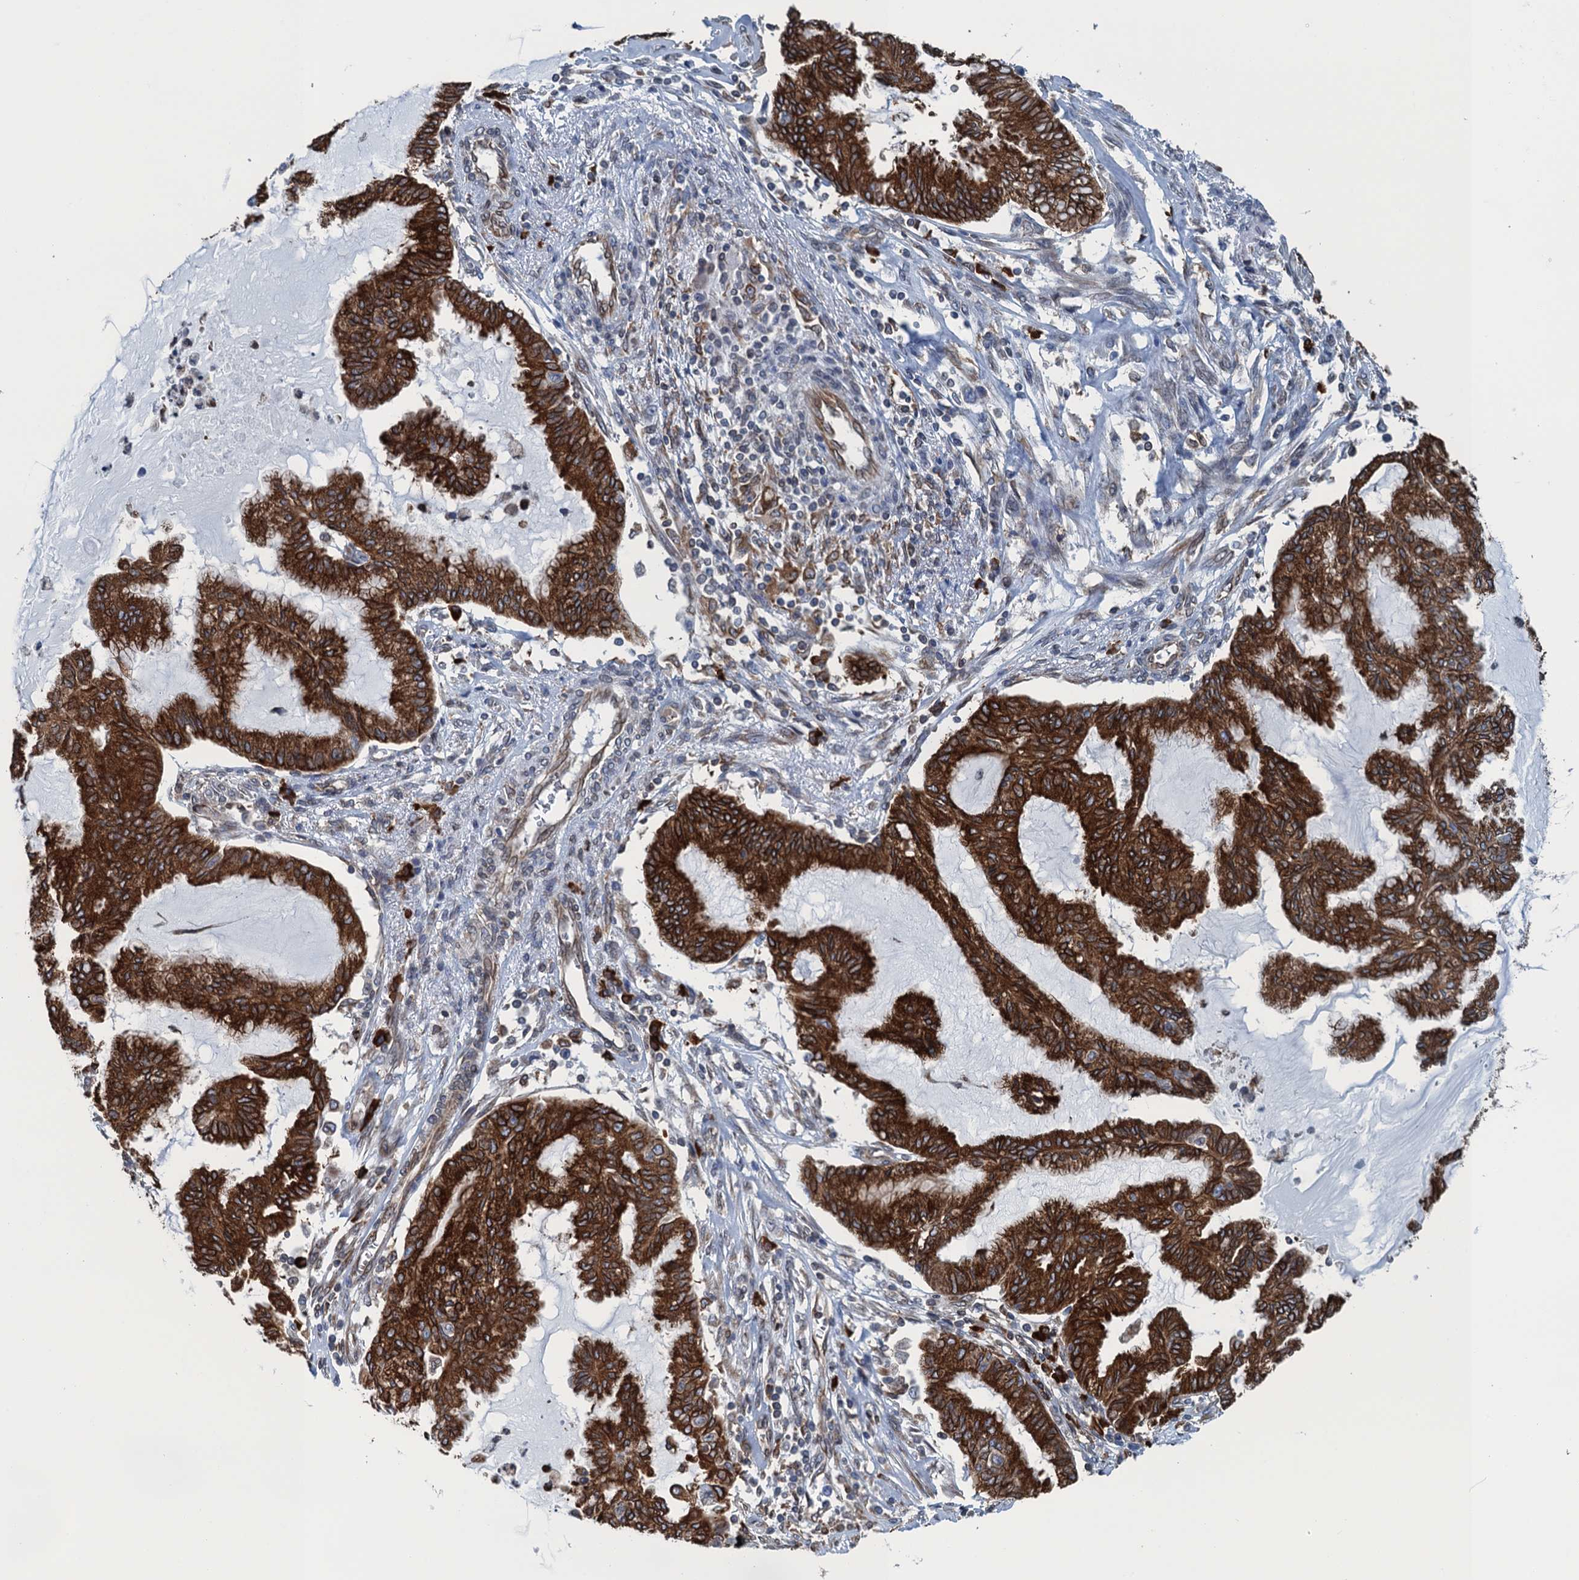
{"staining": {"intensity": "strong", "quantity": ">75%", "location": "cytoplasmic/membranous"}, "tissue": "endometrial cancer", "cell_type": "Tumor cells", "image_type": "cancer", "snomed": [{"axis": "morphology", "description": "Adenocarcinoma, NOS"}, {"axis": "topography", "description": "Endometrium"}], "caption": "Human endometrial adenocarcinoma stained with a brown dye shows strong cytoplasmic/membranous positive positivity in approximately >75% of tumor cells.", "gene": "TMEM205", "patient": {"sex": "female", "age": 86}}